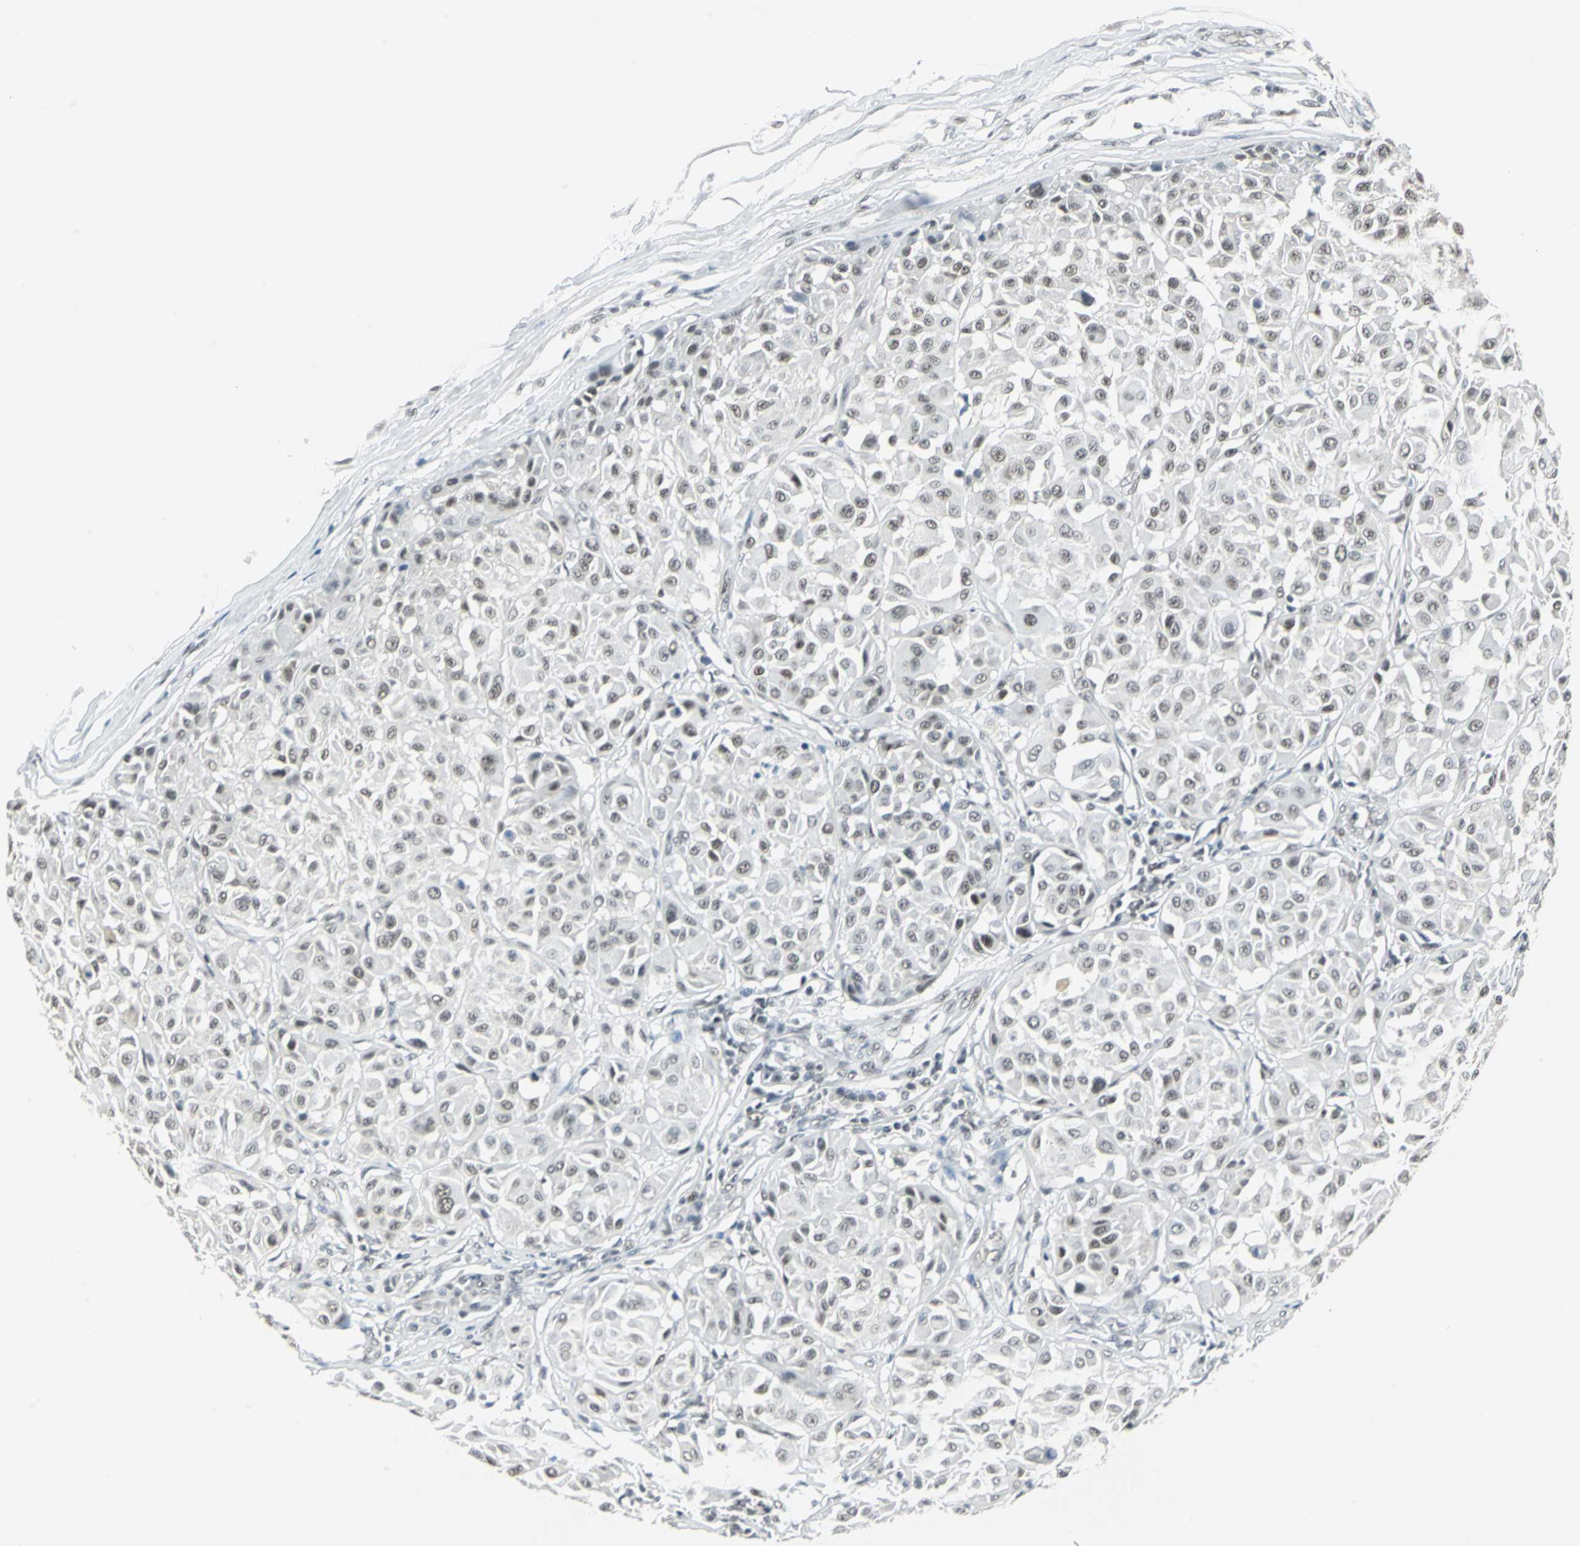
{"staining": {"intensity": "weak", "quantity": ">75%", "location": "nuclear"}, "tissue": "melanoma", "cell_type": "Tumor cells", "image_type": "cancer", "snomed": [{"axis": "morphology", "description": "Malignant melanoma, Metastatic site"}, {"axis": "topography", "description": "Soft tissue"}], "caption": "This is an image of immunohistochemistry staining of malignant melanoma (metastatic site), which shows weak staining in the nuclear of tumor cells.", "gene": "ADNP", "patient": {"sex": "male", "age": 41}}